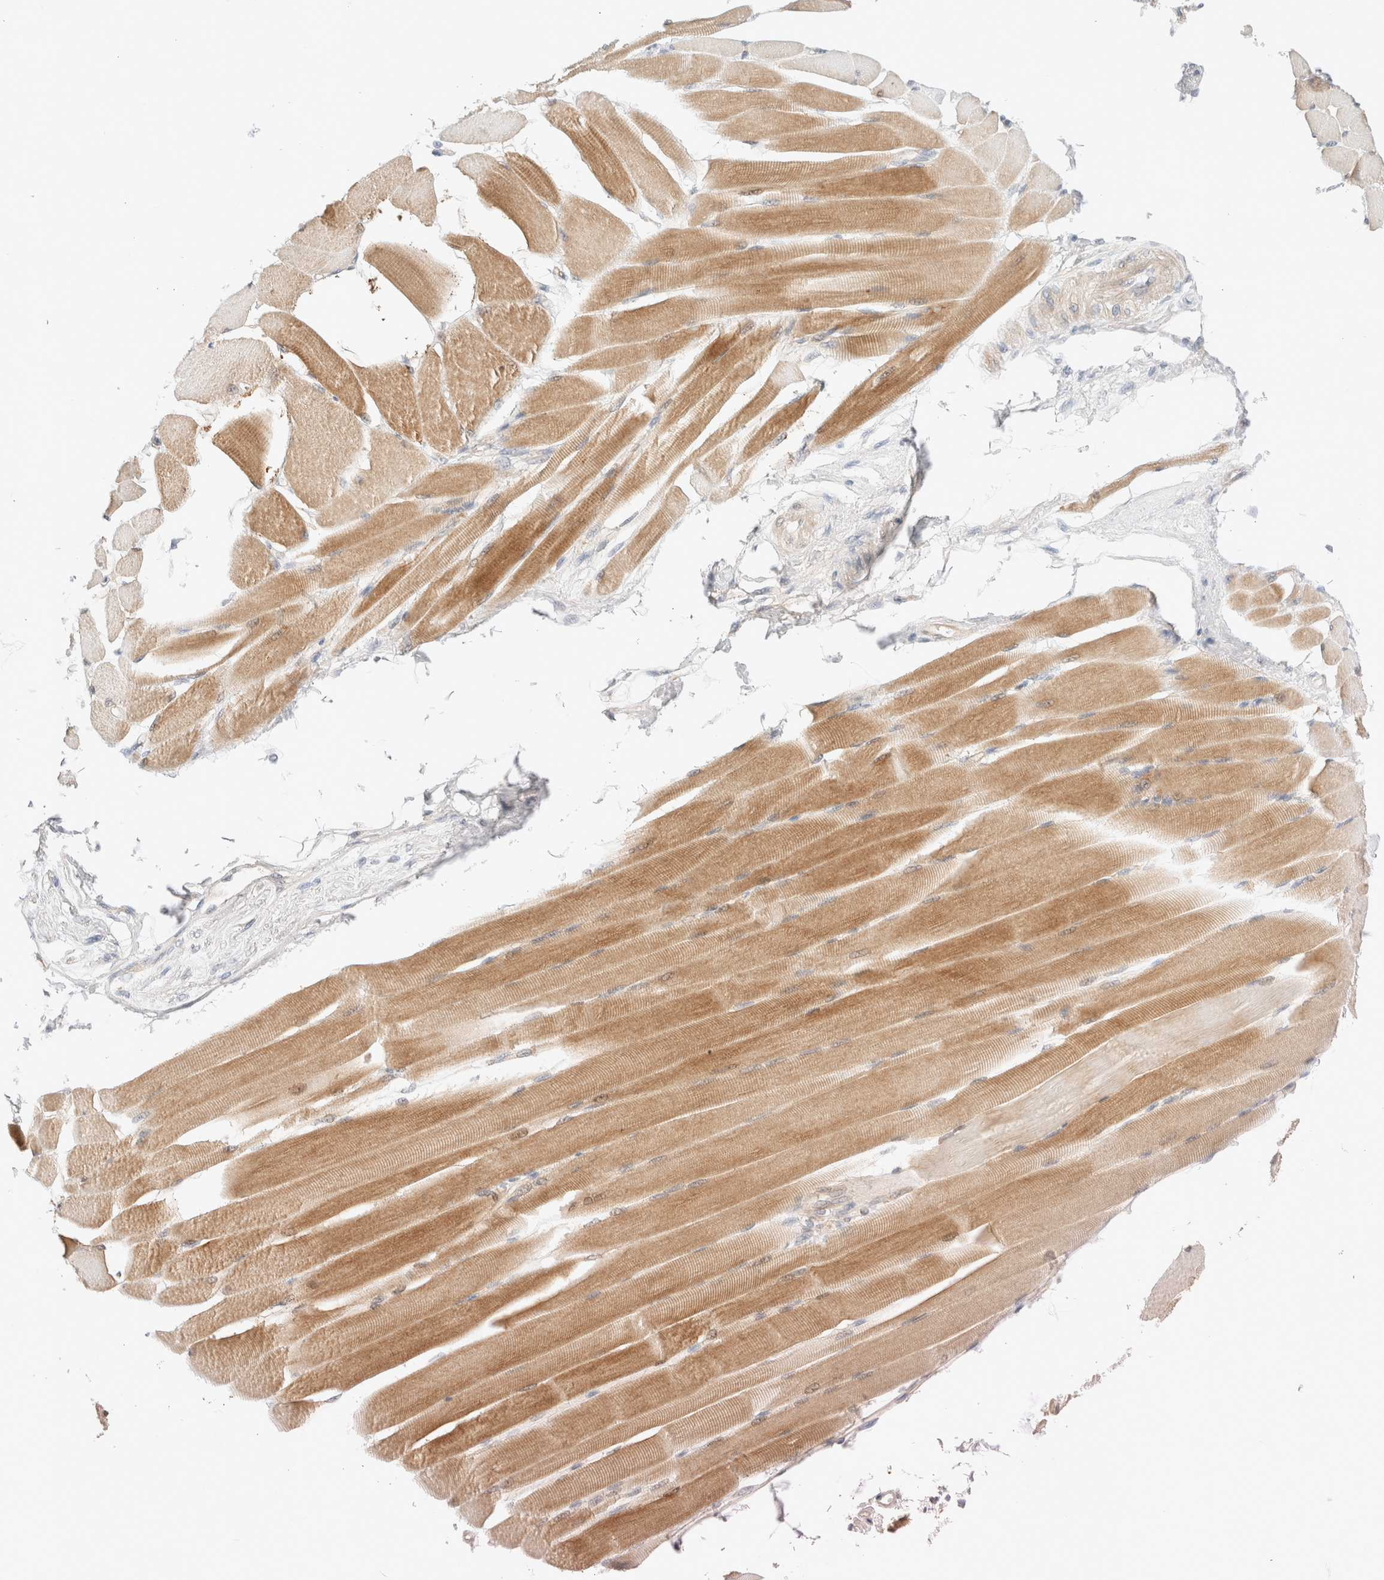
{"staining": {"intensity": "strong", "quantity": "25%-75%", "location": "cytoplasmic/membranous"}, "tissue": "skeletal muscle", "cell_type": "Myocytes", "image_type": "normal", "snomed": [{"axis": "morphology", "description": "Normal tissue, NOS"}, {"axis": "topography", "description": "Skeletal muscle"}, {"axis": "topography", "description": "Peripheral nerve tissue"}], "caption": "High-magnification brightfield microscopy of normal skeletal muscle stained with DAB (brown) and counterstained with hematoxylin (blue). myocytes exhibit strong cytoplasmic/membranous staining is appreciated in approximately25%-75% of cells.", "gene": "MRM3", "patient": {"sex": "female", "age": 84}}